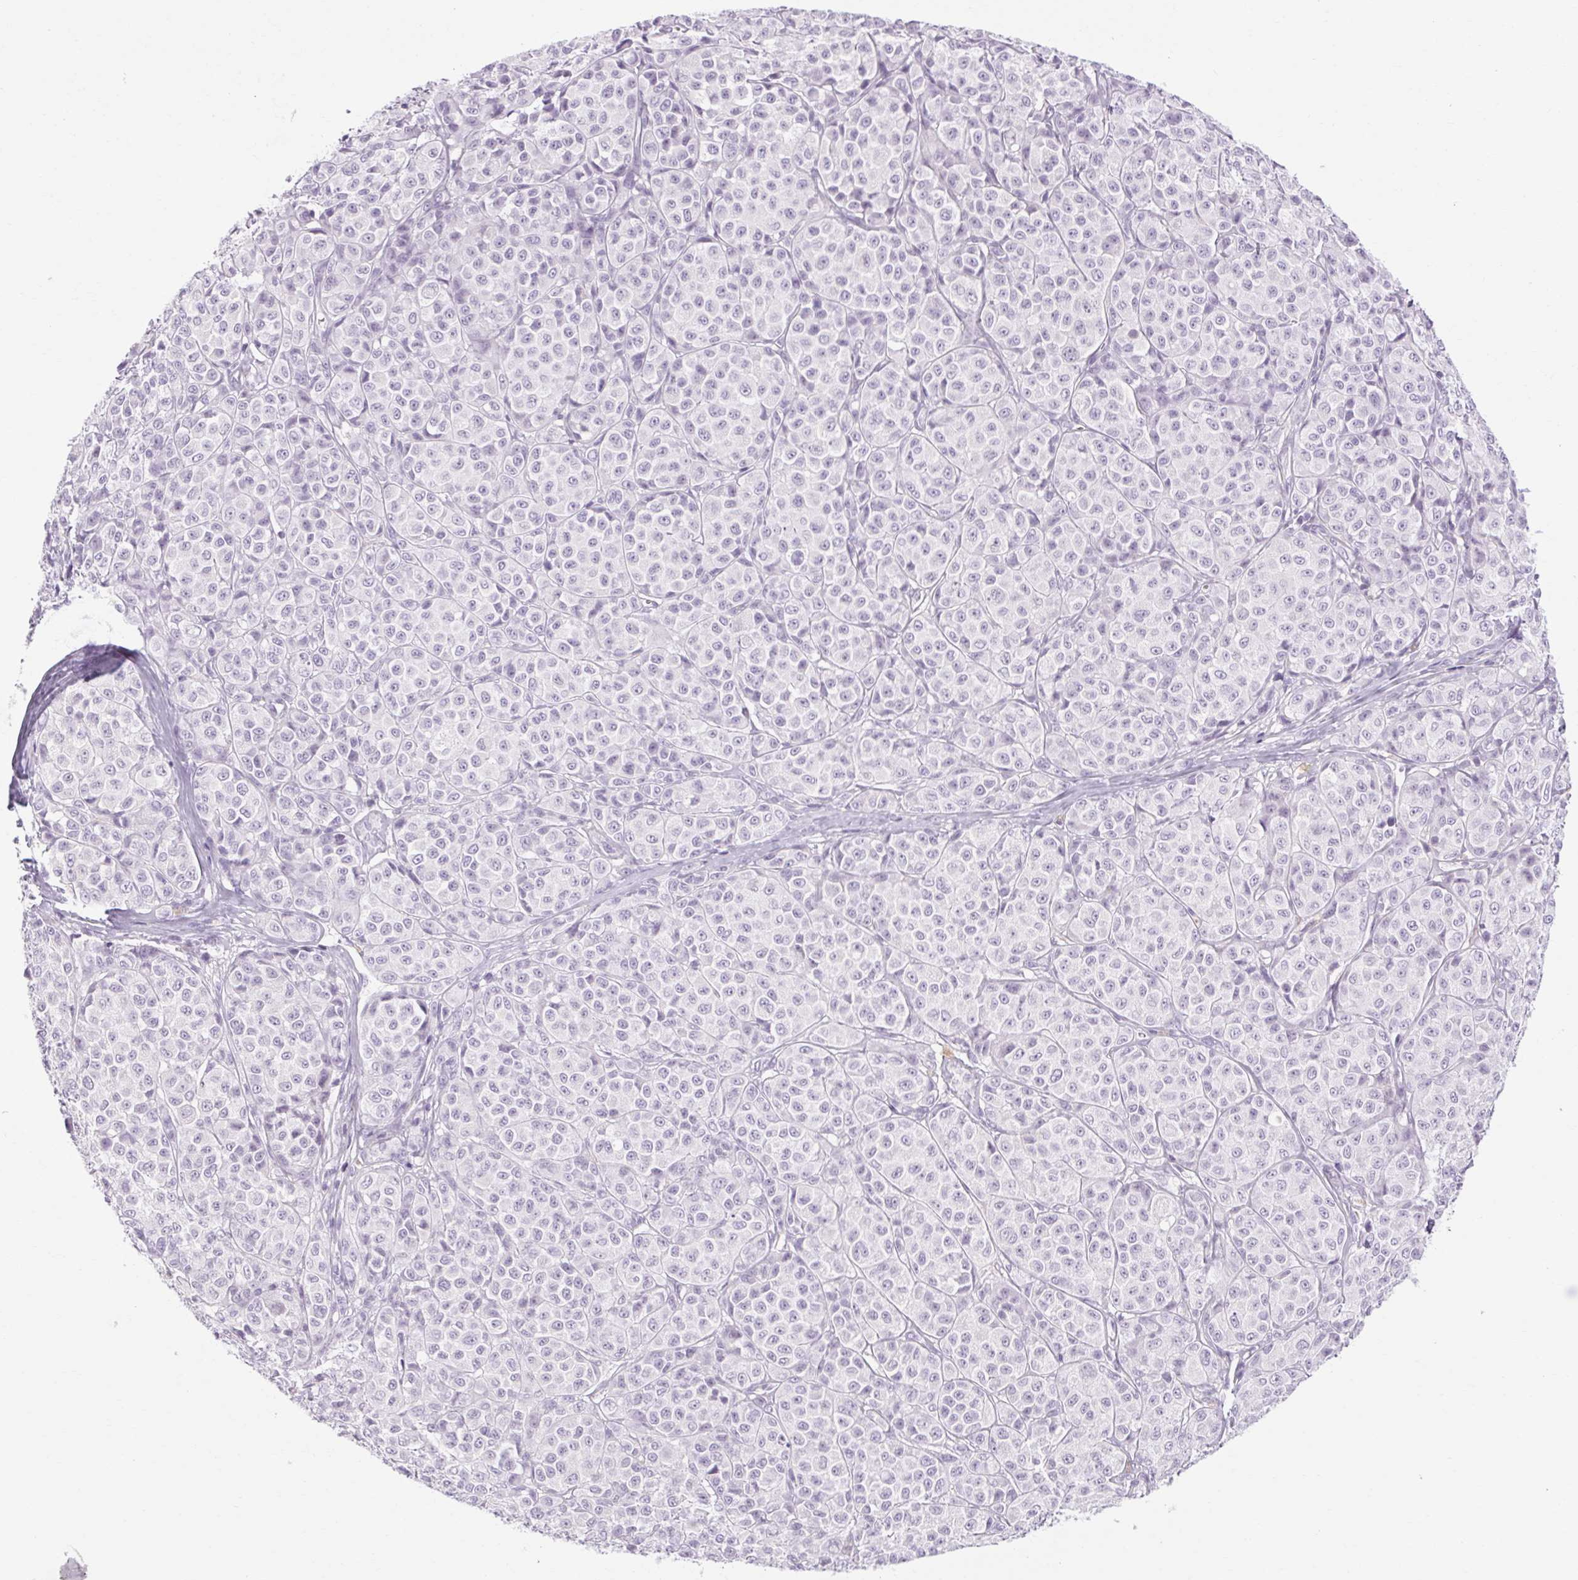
{"staining": {"intensity": "negative", "quantity": "none", "location": "none"}, "tissue": "melanoma", "cell_type": "Tumor cells", "image_type": "cancer", "snomed": [{"axis": "morphology", "description": "Malignant melanoma, NOS"}, {"axis": "topography", "description": "Skin"}], "caption": "Immunohistochemistry (IHC) micrograph of human melanoma stained for a protein (brown), which demonstrates no positivity in tumor cells. Nuclei are stained in blue.", "gene": "POMC", "patient": {"sex": "male", "age": 89}}